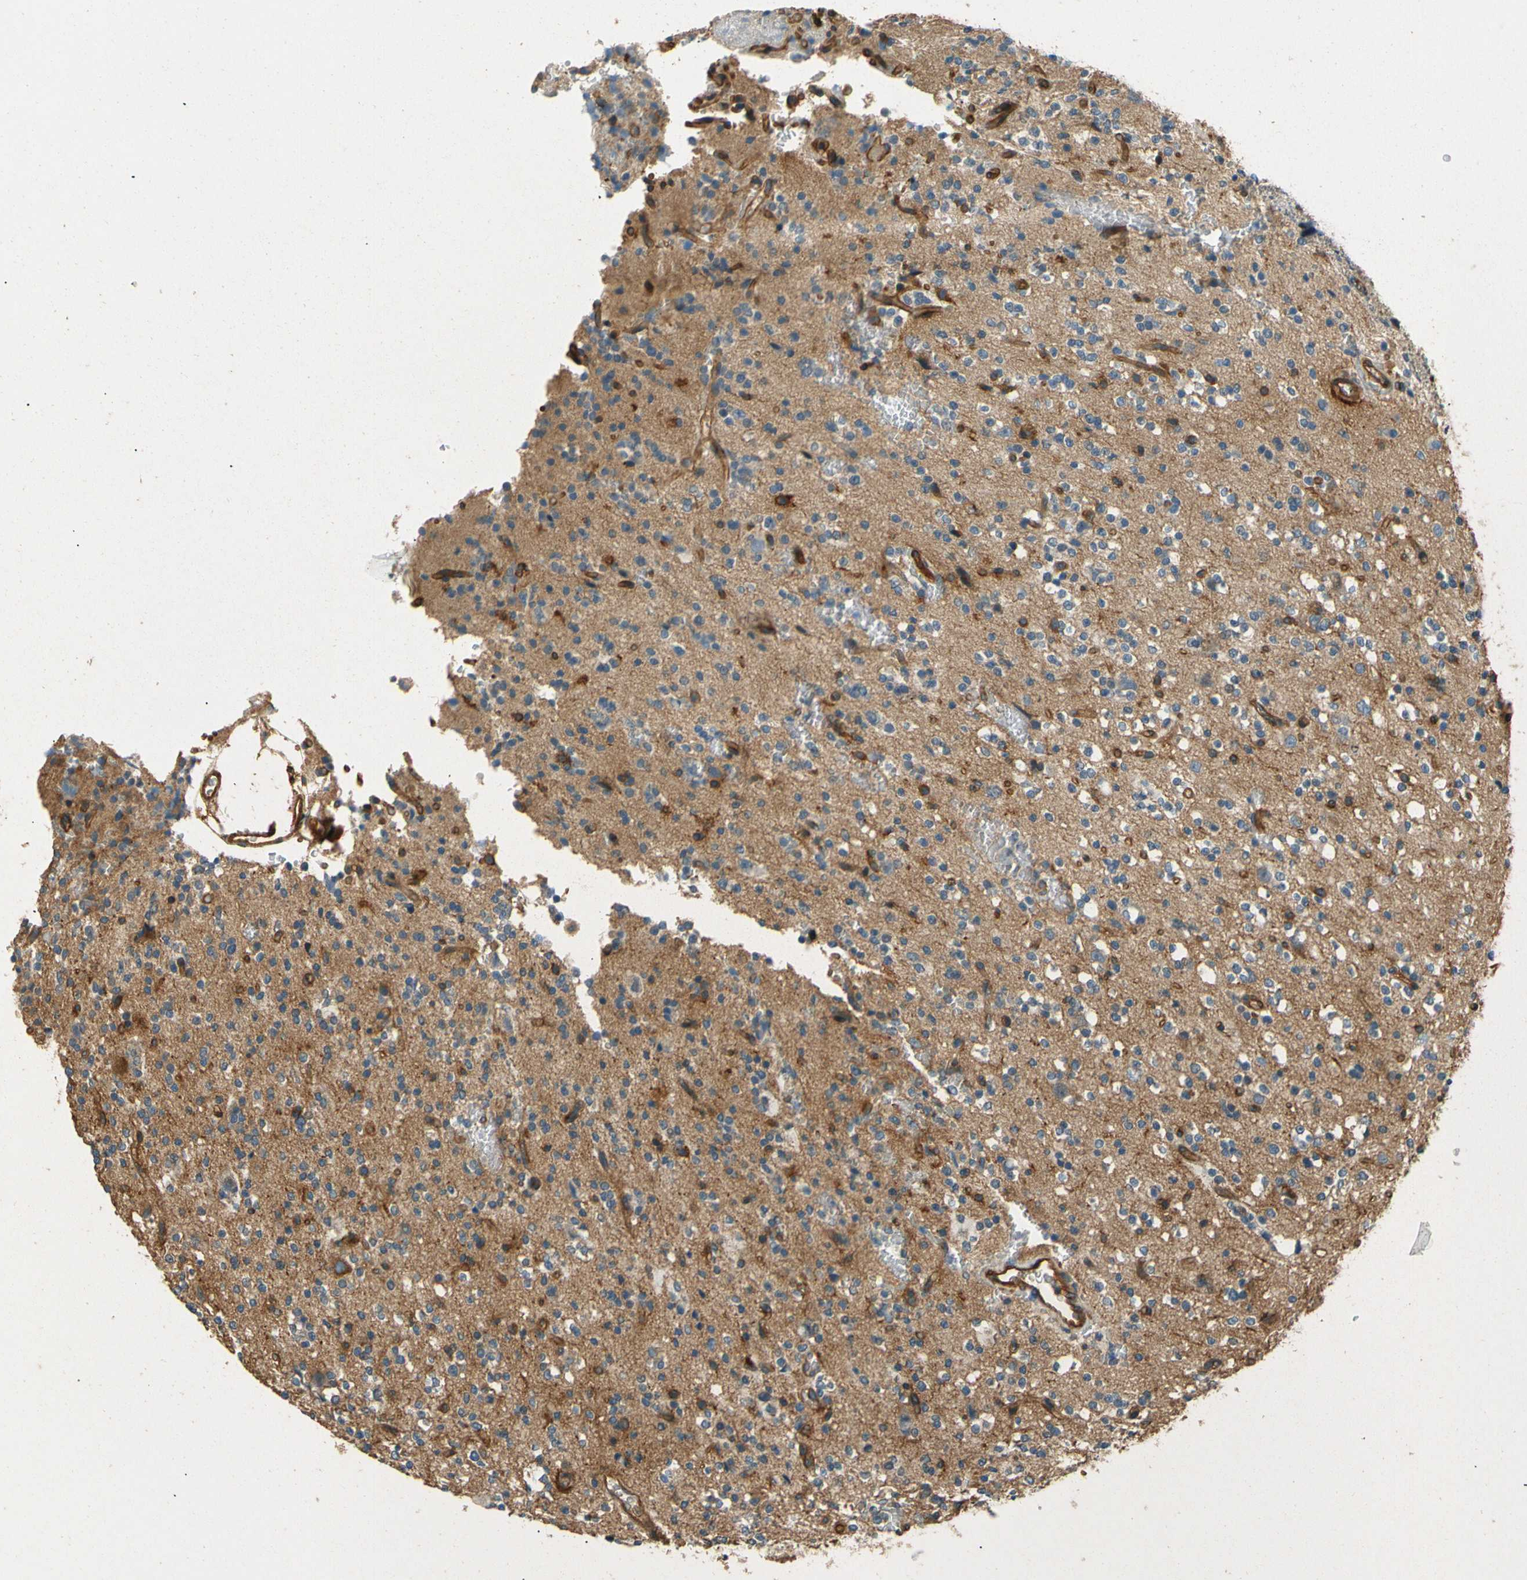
{"staining": {"intensity": "negative", "quantity": "none", "location": "none"}, "tissue": "glioma", "cell_type": "Tumor cells", "image_type": "cancer", "snomed": [{"axis": "morphology", "description": "Glioma, malignant, High grade"}, {"axis": "topography", "description": "Brain"}], "caption": "DAB (3,3'-diaminobenzidine) immunohistochemical staining of human high-grade glioma (malignant) demonstrates no significant positivity in tumor cells.", "gene": "ENTPD1", "patient": {"sex": "male", "age": 47}}